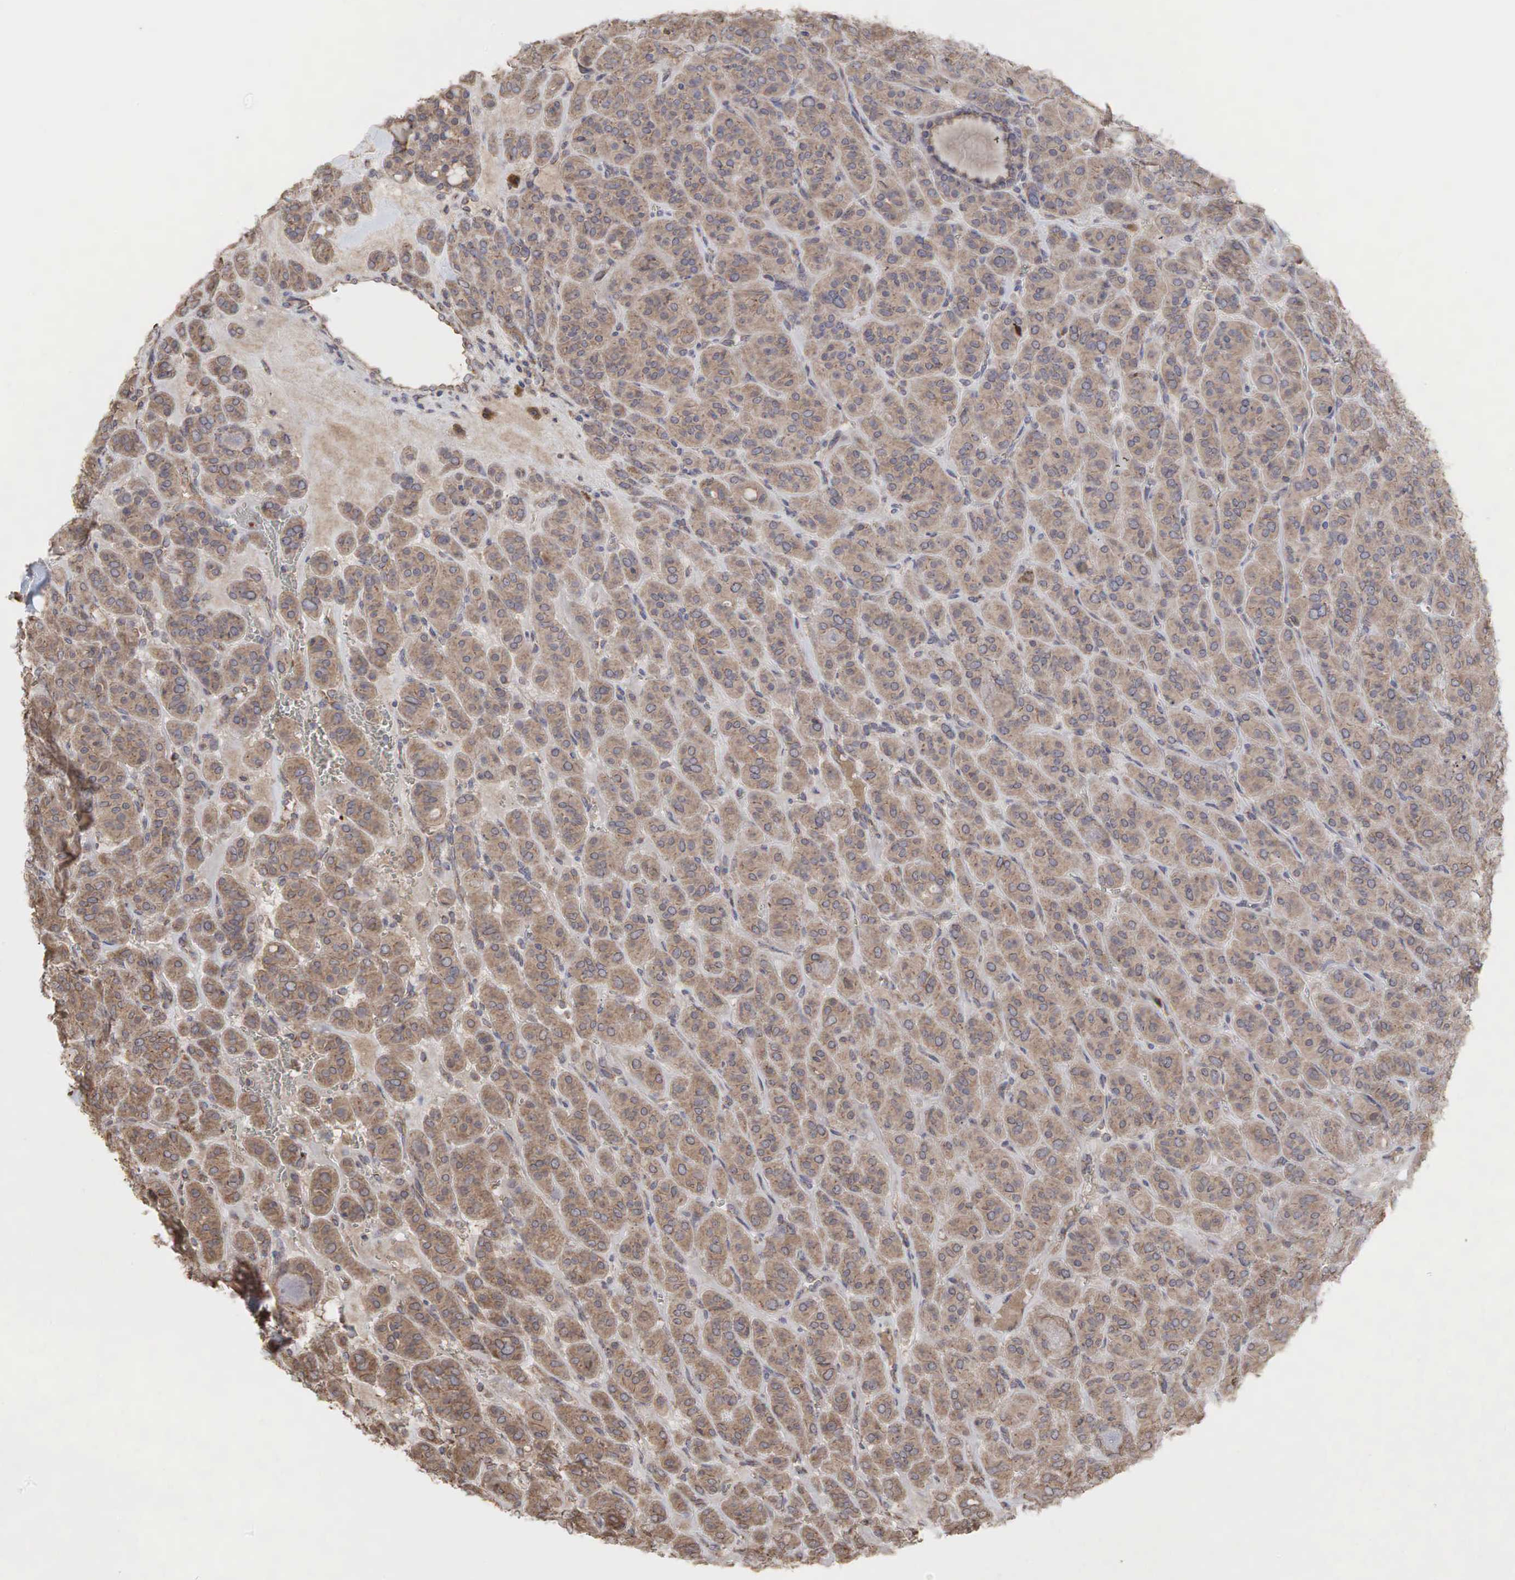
{"staining": {"intensity": "weak", "quantity": ">75%", "location": "cytoplasmic/membranous"}, "tissue": "thyroid cancer", "cell_type": "Tumor cells", "image_type": "cancer", "snomed": [{"axis": "morphology", "description": "Follicular adenoma carcinoma, NOS"}, {"axis": "topography", "description": "Thyroid gland"}], "caption": "Immunohistochemical staining of thyroid follicular adenoma carcinoma shows low levels of weak cytoplasmic/membranous protein expression in approximately >75% of tumor cells.", "gene": "PABPC5", "patient": {"sex": "female", "age": 71}}